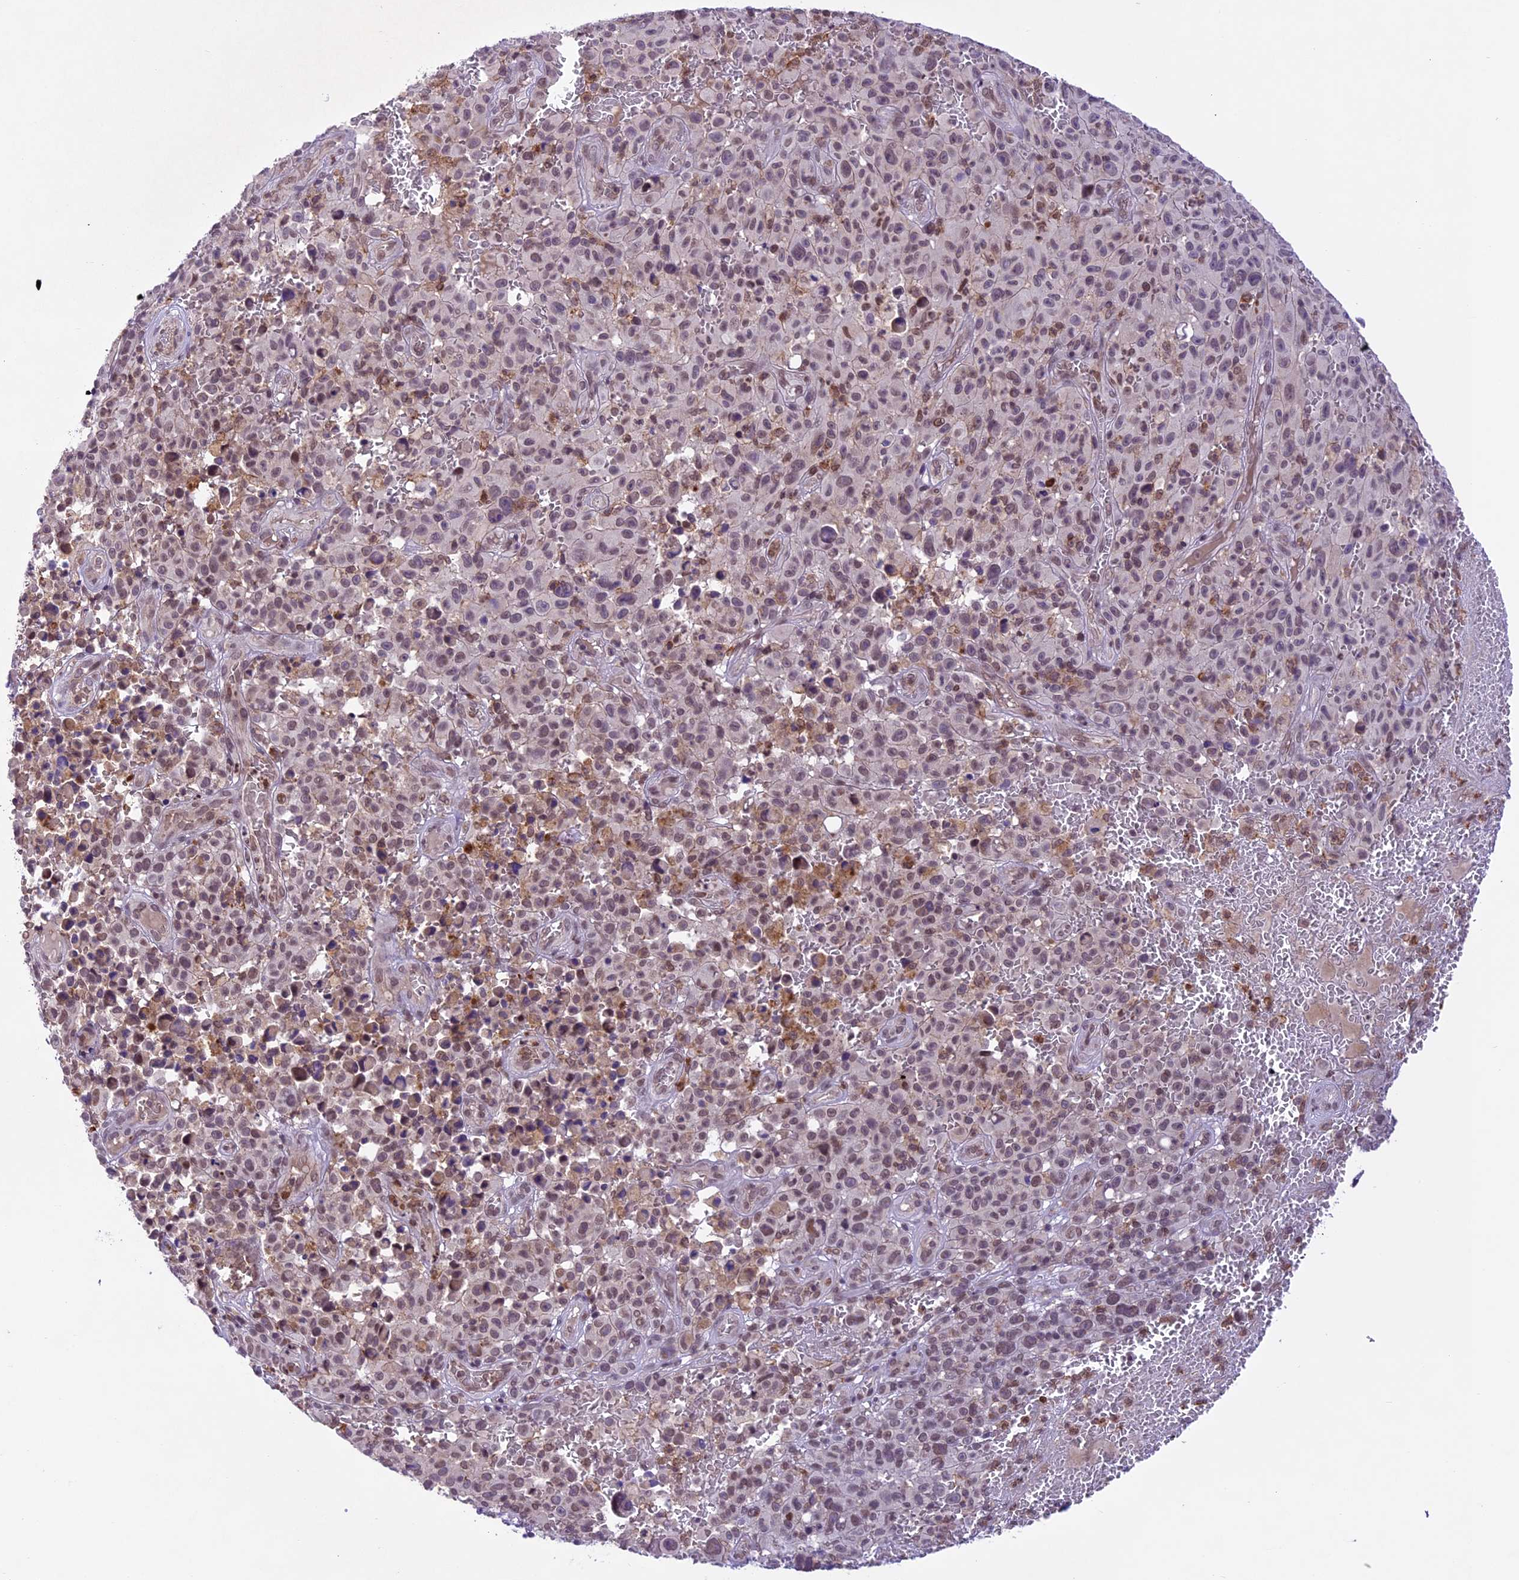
{"staining": {"intensity": "weak", "quantity": ">75%", "location": "nuclear"}, "tissue": "melanoma", "cell_type": "Tumor cells", "image_type": "cancer", "snomed": [{"axis": "morphology", "description": "Malignant melanoma, NOS"}, {"axis": "topography", "description": "Skin"}], "caption": "Tumor cells exhibit low levels of weak nuclear expression in approximately >75% of cells in melanoma.", "gene": "SHKBP1", "patient": {"sex": "female", "age": 82}}